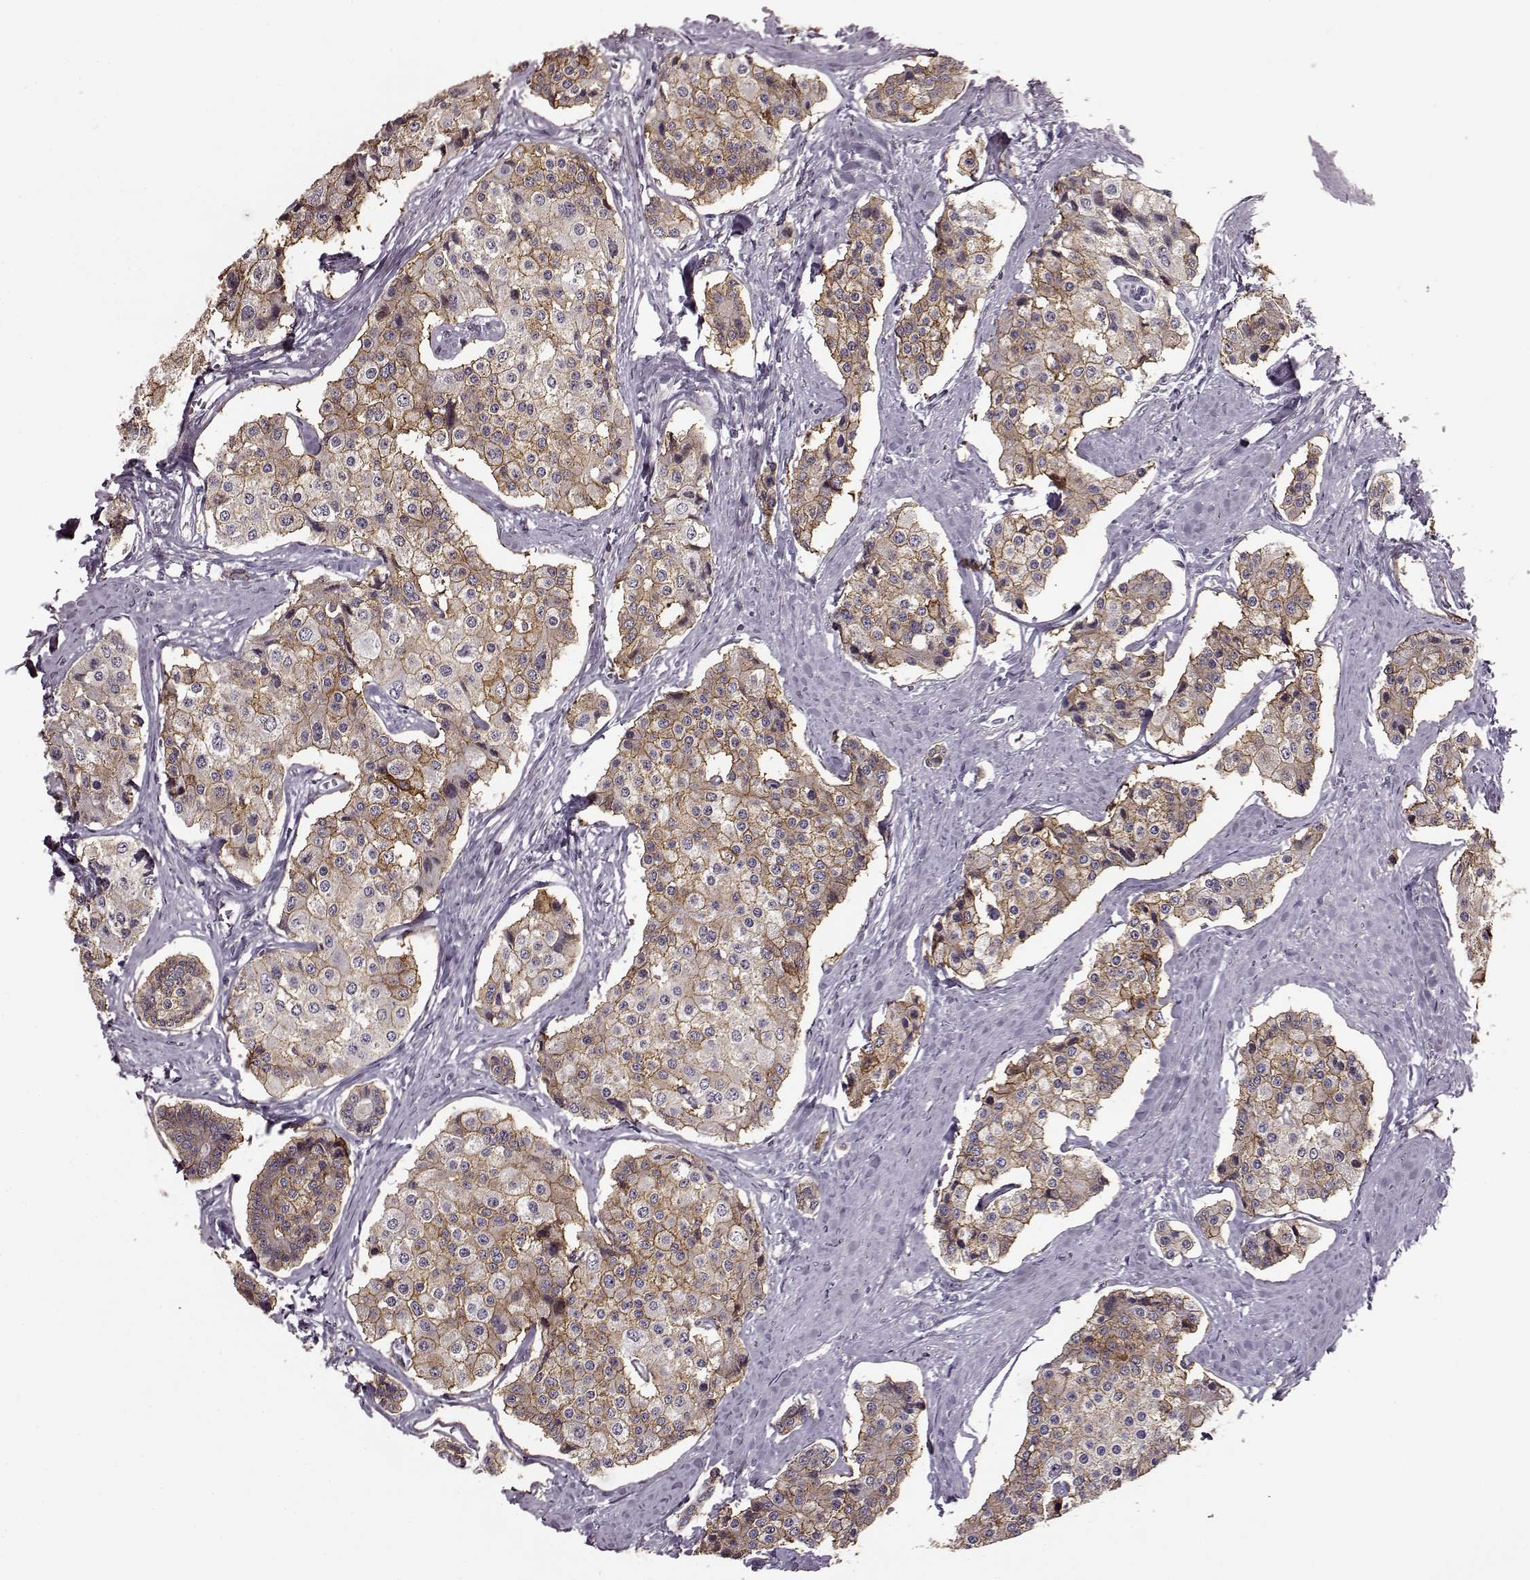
{"staining": {"intensity": "moderate", "quantity": "25%-75%", "location": "cytoplasmic/membranous"}, "tissue": "carcinoid", "cell_type": "Tumor cells", "image_type": "cancer", "snomed": [{"axis": "morphology", "description": "Carcinoid, malignant, NOS"}, {"axis": "topography", "description": "Small intestine"}], "caption": "High-power microscopy captured an immunohistochemistry image of carcinoid, revealing moderate cytoplasmic/membranous staining in approximately 25%-75% of tumor cells. (brown staining indicates protein expression, while blue staining denotes nuclei).", "gene": "STX1B", "patient": {"sex": "female", "age": 65}}